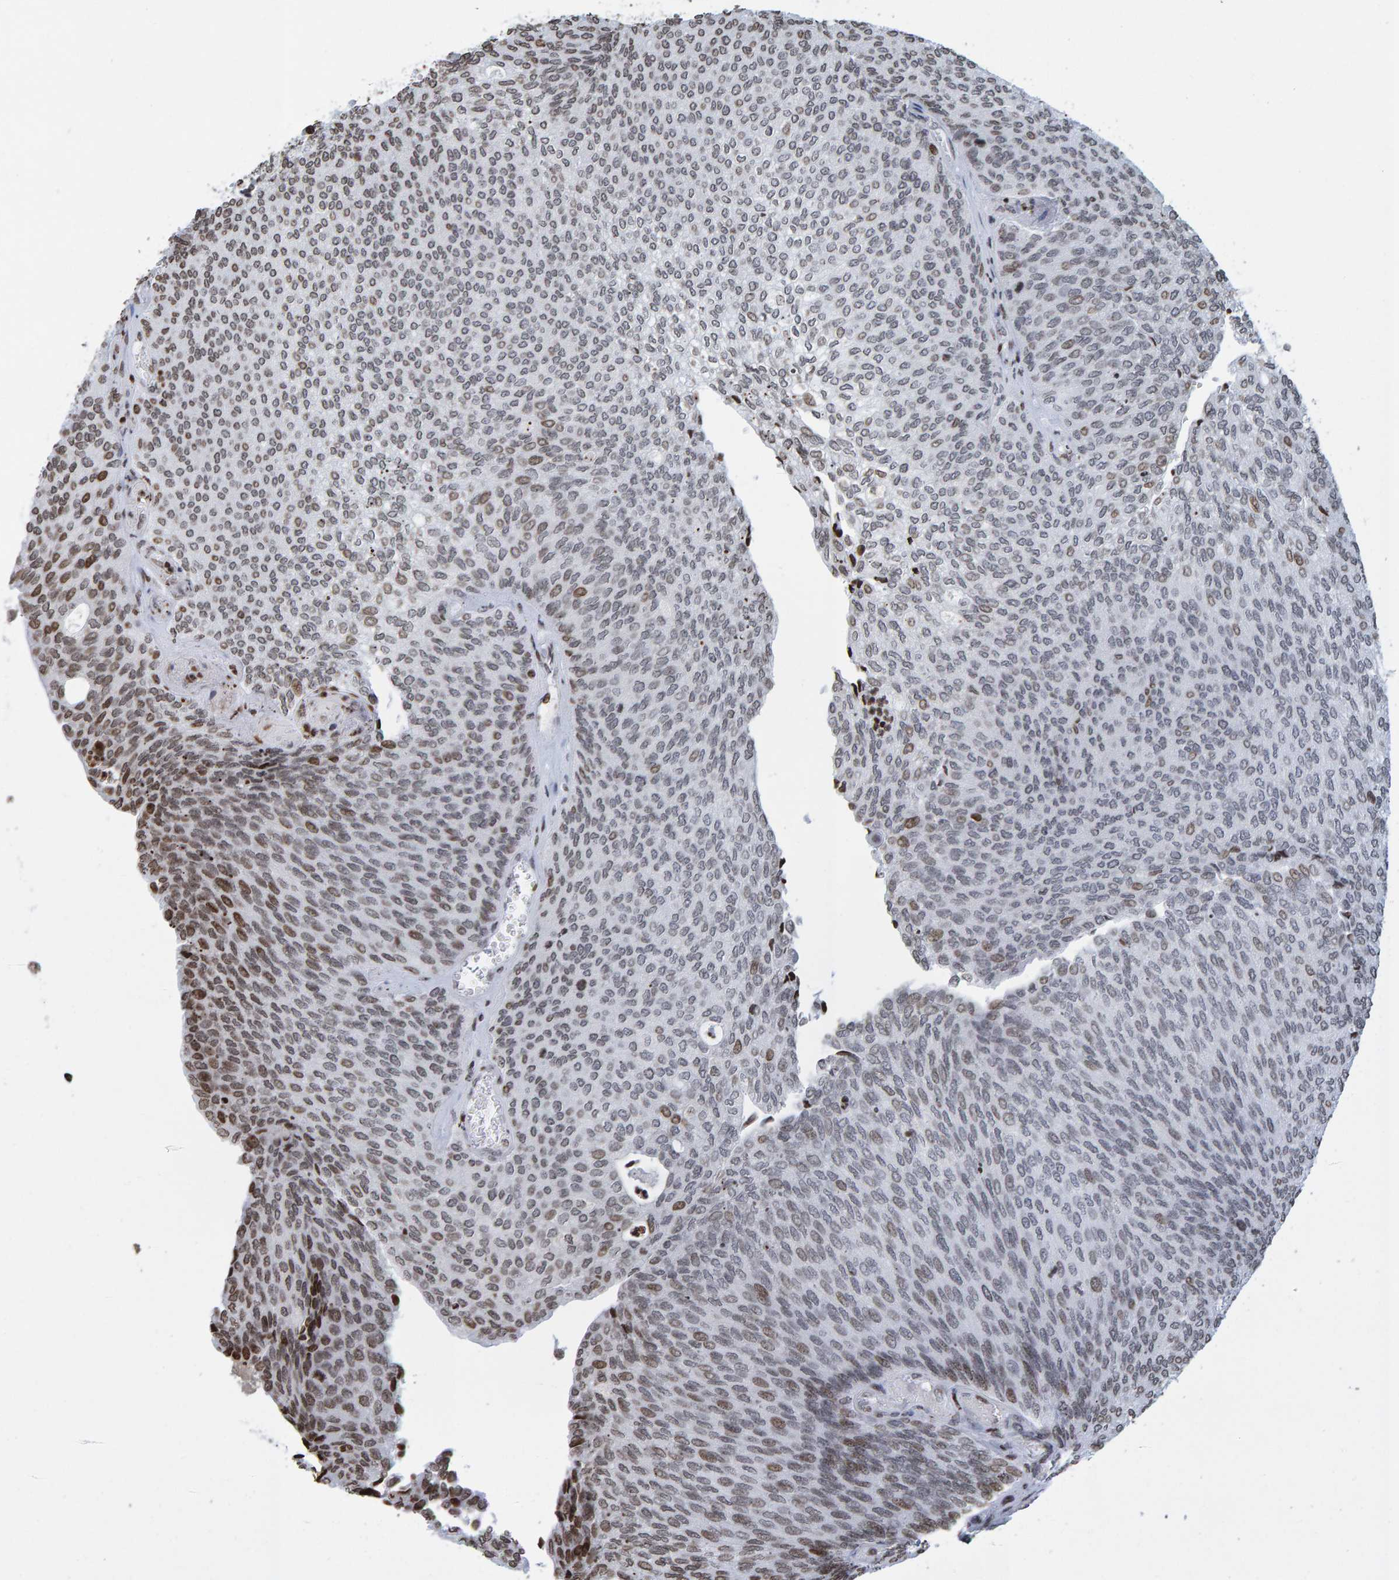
{"staining": {"intensity": "moderate", "quantity": "<25%", "location": "nuclear"}, "tissue": "urothelial cancer", "cell_type": "Tumor cells", "image_type": "cancer", "snomed": [{"axis": "morphology", "description": "Urothelial carcinoma, Low grade"}, {"axis": "topography", "description": "Urinary bladder"}], "caption": "Urothelial cancer tissue shows moderate nuclear staining in about <25% of tumor cells, visualized by immunohistochemistry. The staining was performed using DAB (3,3'-diaminobenzidine), with brown indicating positive protein expression. Nuclei are stained blue with hematoxylin.", "gene": "BRF2", "patient": {"sex": "female", "age": 79}}